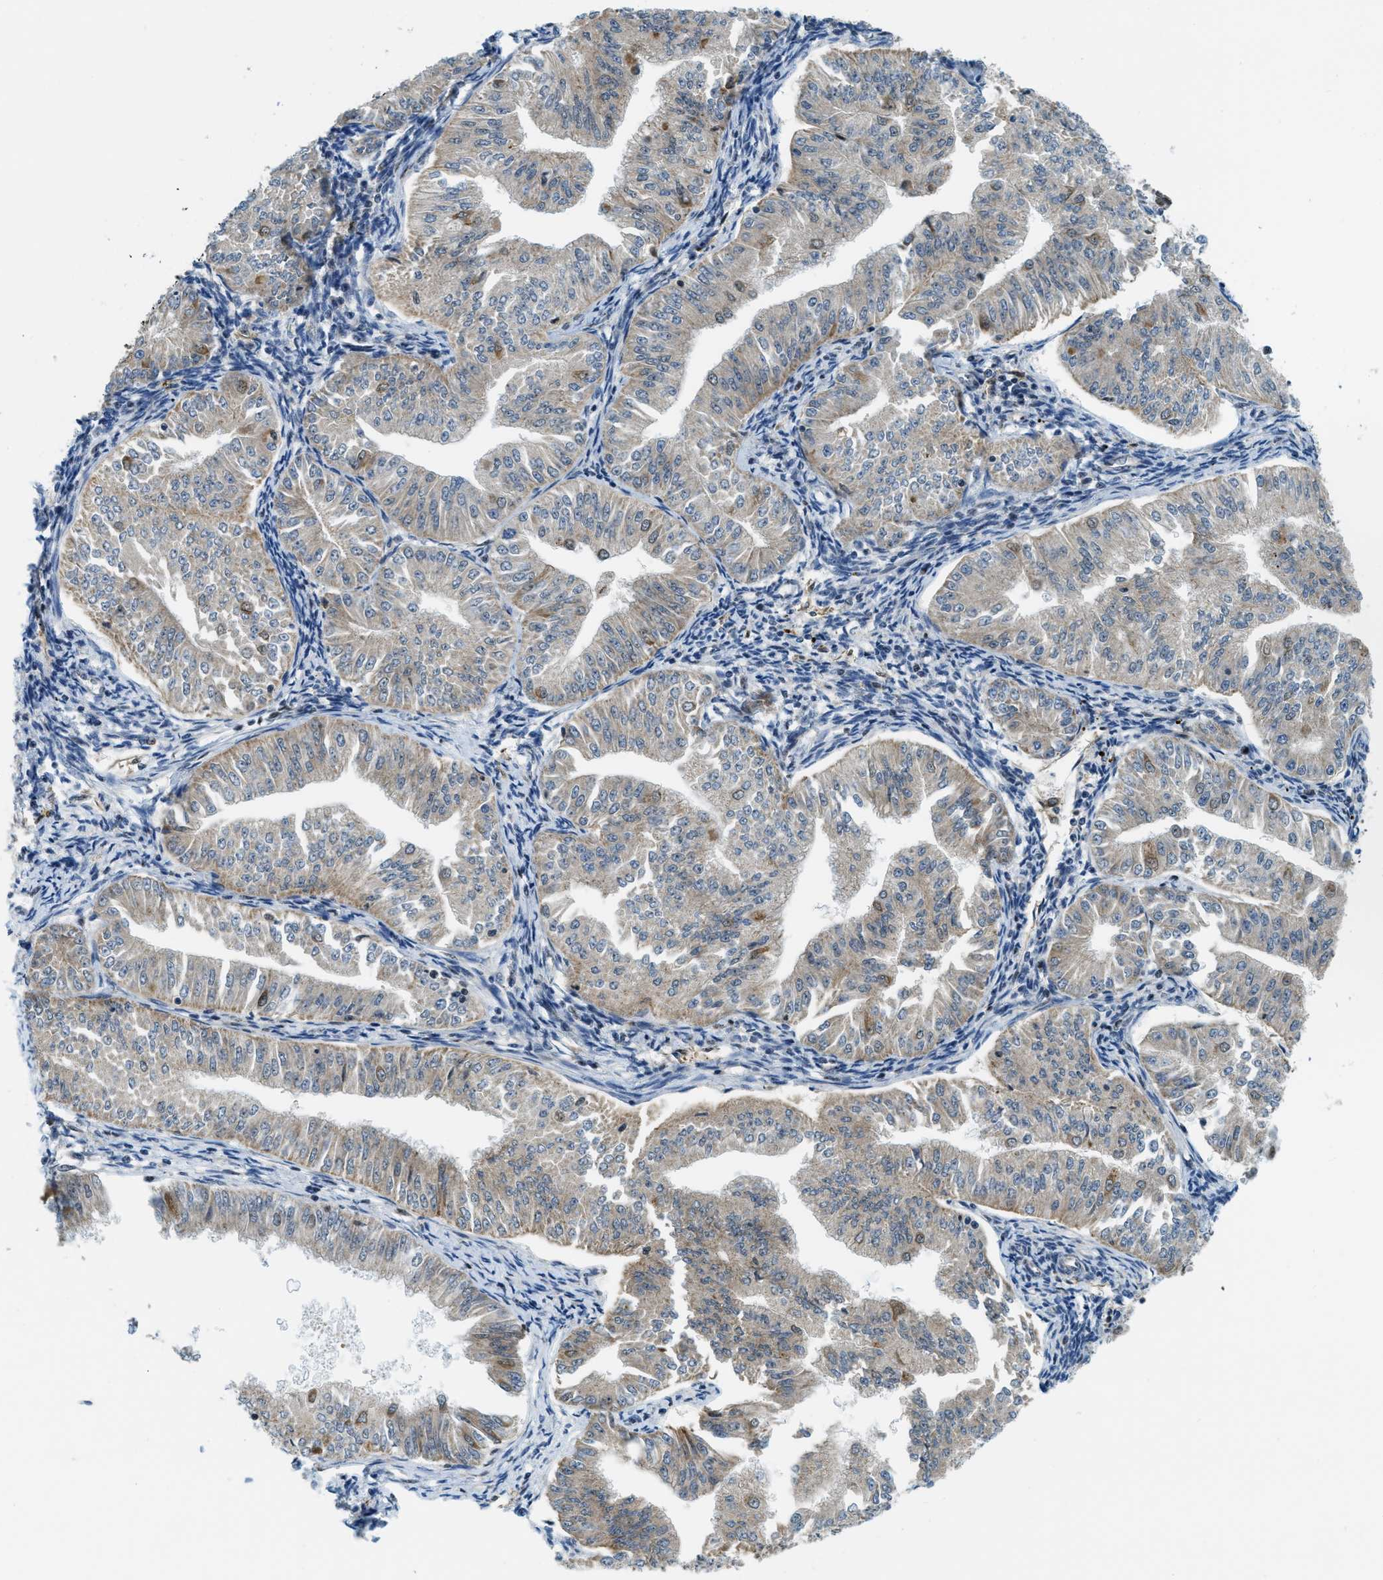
{"staining": {"intensity": "weak", "quantity": ">75%", "location": "cytoplasmic/membranous,nuclear"}, "tissue": "endometrial cancer", "cell_type": "Tumor cells", "image_type": "cancer", "snomed": [{"axis": "morphology", "description": "Normal tissue, NOS"}, {"axis": "morphology", "description": "Adenocarcinoma, NOS"}, {"axis": "topography", "description": "Endometrium"}], "caption": "A photomicrograph of endometrial adenocarcinoma stained for a protein demonstrates weak cytoplasmic/membranous and nuclear brown staining in tumor cells.", "gene": "SP100", "patient": {"sex": "female", "age": 53}}